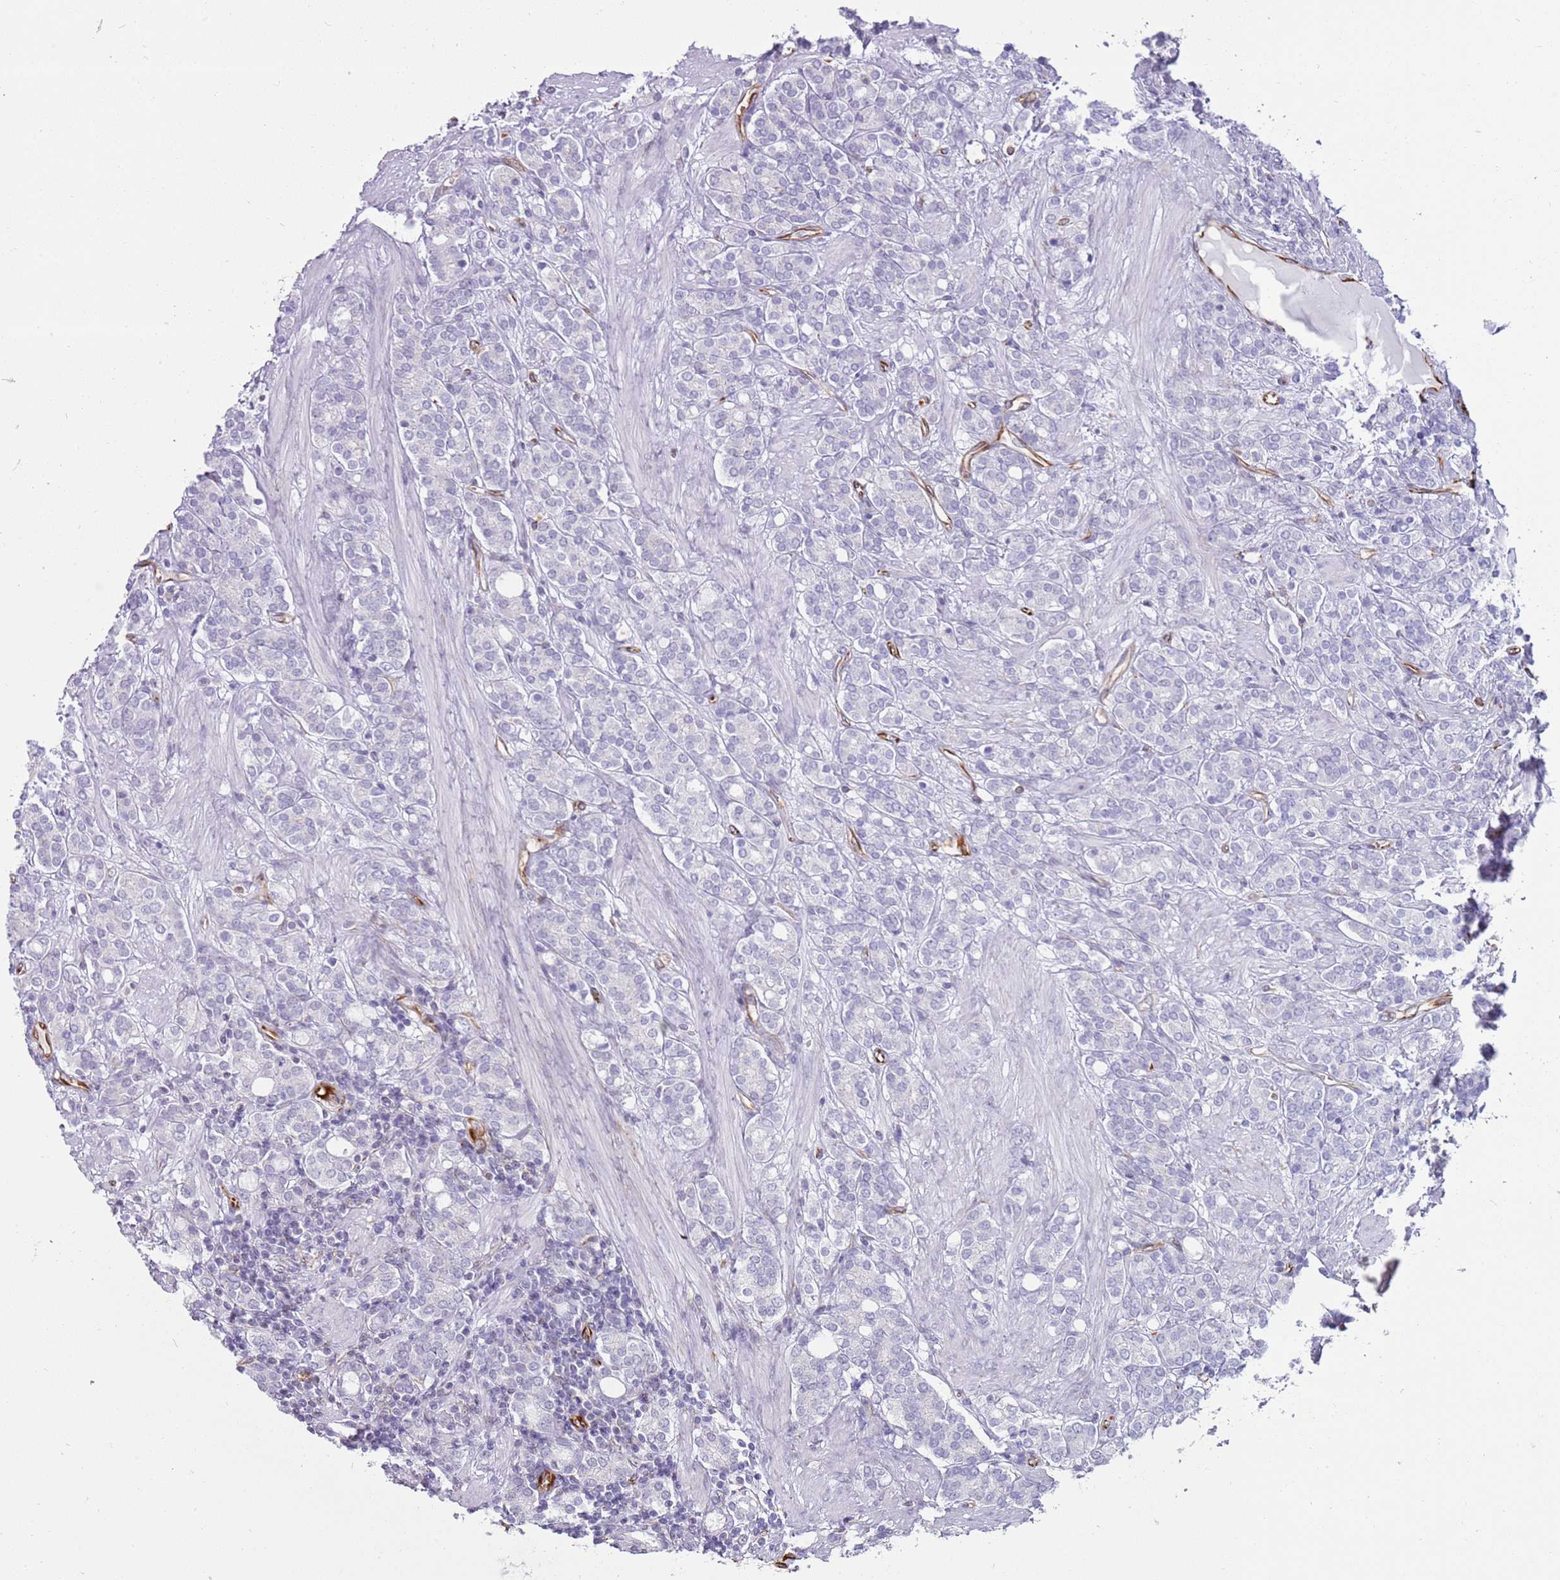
{"staining": {"intensity": "negative", "quantity": "none", "location": "none"}, "tissue": "prostate cancer", "cell_type": "Tumor cells", "image_type": "cancer", "snomed": [{"axis": "morphology", "description": "Adenocarcinoma, High grade"}, {"axis": "topography", "description": "Prostate"}], "caption": "DAB (3,3'-diaminobenzidine) immunohistochemical staining of human prostate cancer shows no significant staining in tumor cells.", "gene": "NBPF3", "patient": {"sex": "male", "age": 62}}